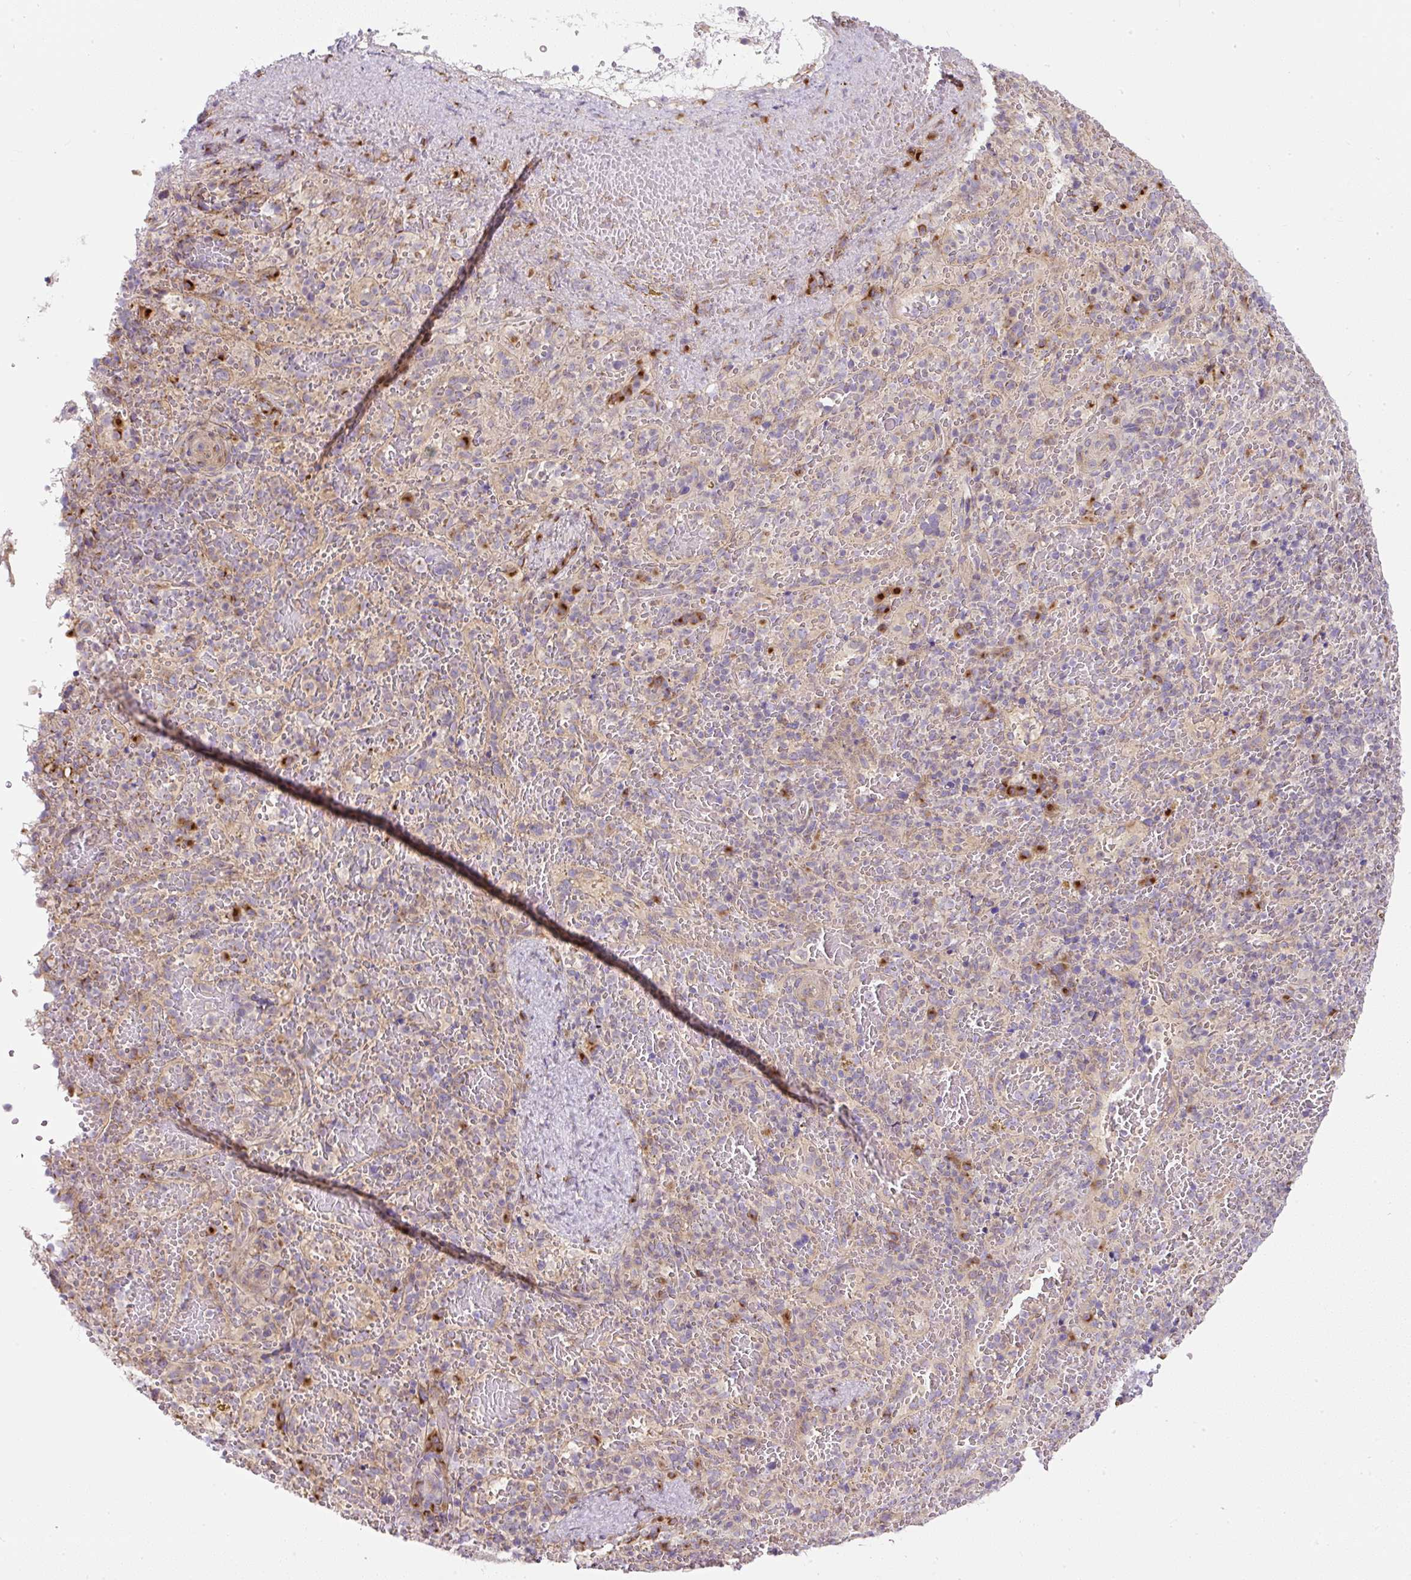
{"staining": {"intensity": "weak", "quantity": "<25%", "location": "cytoplasmic/membranous"}, "tissue": "spleen", "cell_type": "Cells in red pulp", "image_type": "normal", "snomed": [{"axis": "morphology", "description": "Normal tissue, NOS"}, {"axis": "topography", "description": "Spleen"}], "caption": "Image shows no significant protein expression in cells in red pulp of normal spleen. Brightfield microscopy of IHC stained with DAB (3,3'-diaminobenzidine) (brown) and hematoxylin (blue), captured at high magnification.", "gene": "MLX", "patient": {"sex": "female", "age": 50}}